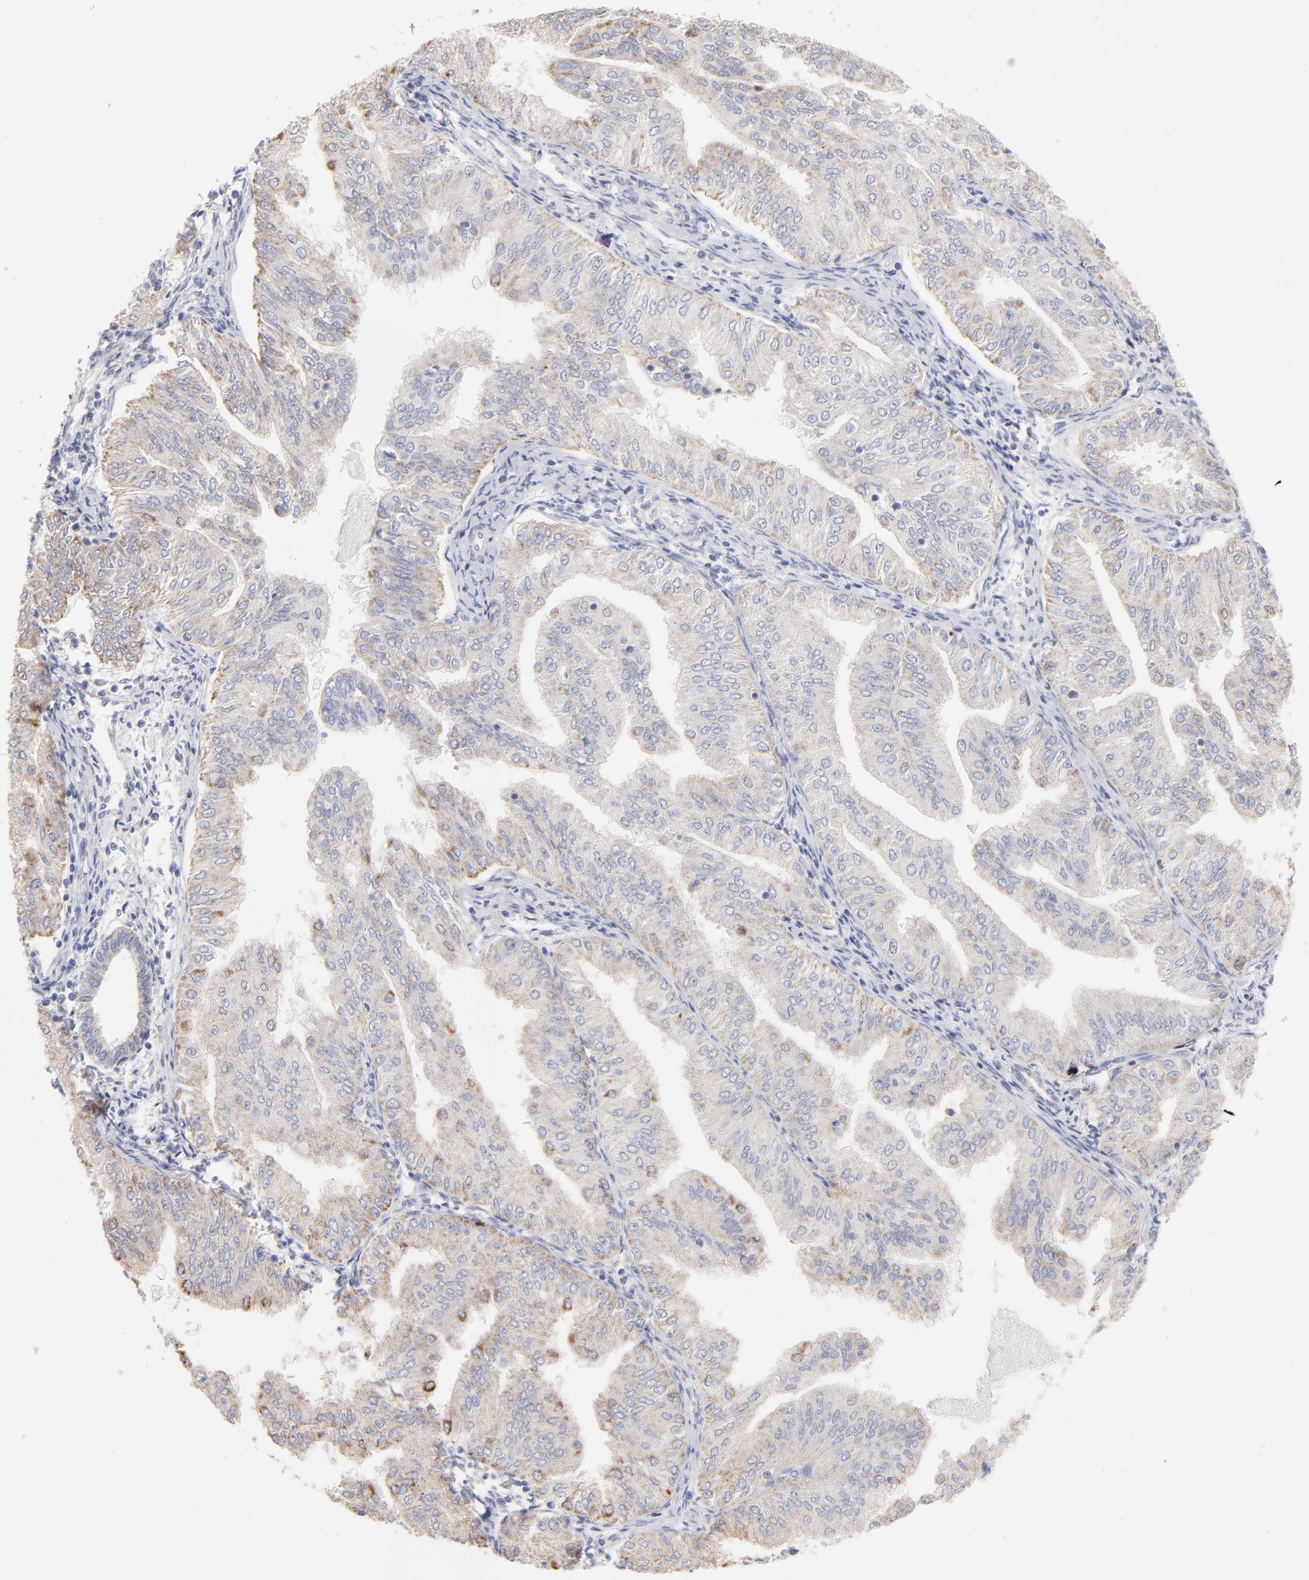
{"staining": {"intensity": "weak", "quantity": ">75%", "location": "cytoplasmic/membranous"}, "tissue": "endometrial cancer", "cell_type": "Tumor cells", "image_type": "cancer", "snomed": [{"axis": "morphology", "description": "Adenocarcinoma, NOS"}, {"axis": "topography", "description": "Endometrium"}], "caption": "Immunohistochemistry (IHC) of human adenocarcinoma (endometrial) reveals low levels of weak cytoplasmic/membranous expression in about >75% of tumor cells. The protein is shown in brown color, while the nuclei are stained blue.", "gene": "TST", "patient": {"sex": "female", "age": 53}}